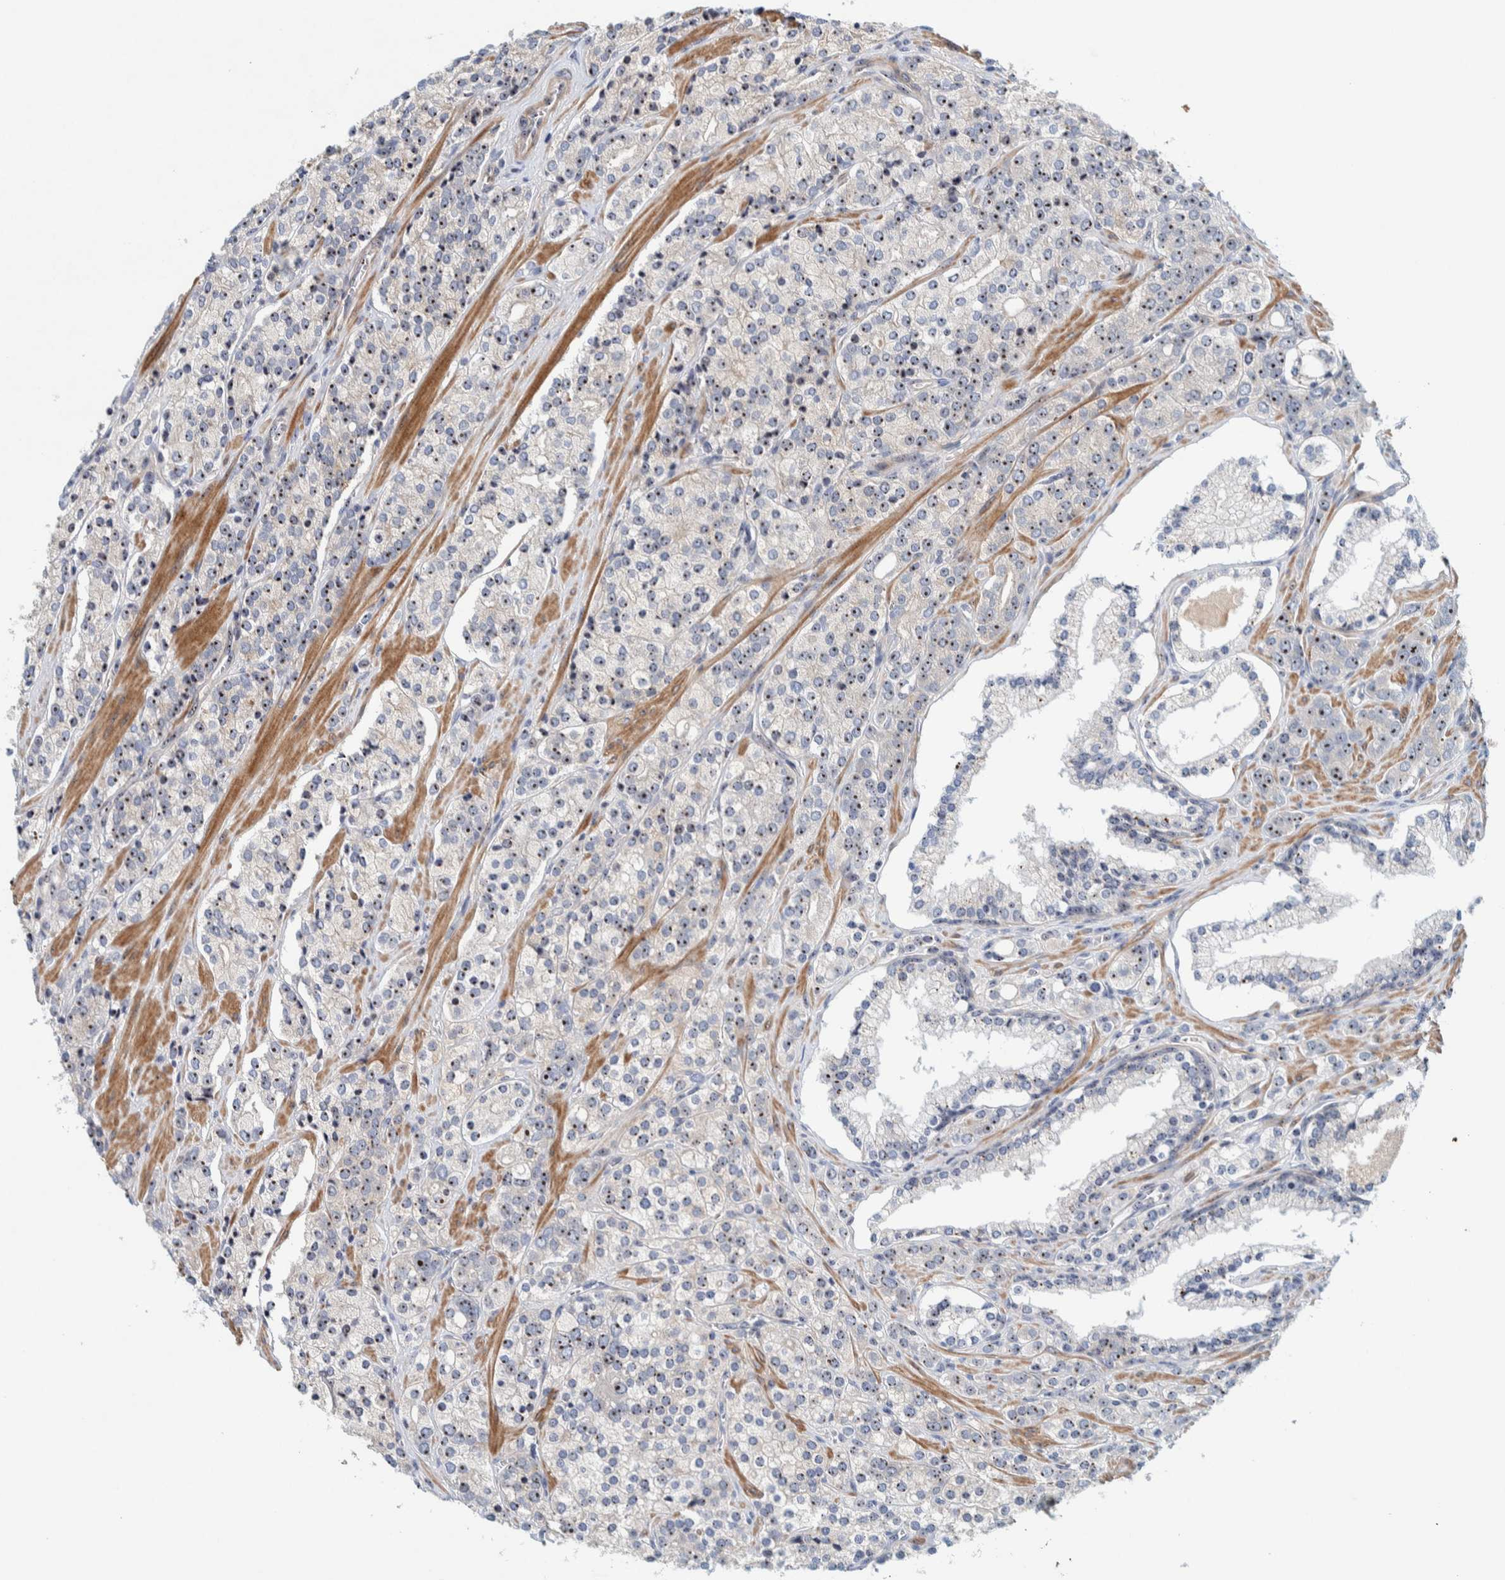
{"staining": {"intensity": "moderate", "quantity": ">75%", "location": "nuclear"}, "tissue": "prostate cancer", "cell_type": "Tumor cells", "image_type": "cancer", "snomed": [{"axis": "morphology", "description": "Adenocarcinoma, High grade"}, {"axis": "topography", "description": "Prostate"}], "caption": "Moderate nuclear staining for a protein is identified in approximately >75% of tumor cells of high-grade adenocarcinoma (prostate) using immunohistochemistry.", "gene": "NOL11", "patient": {"sex": "male", "age": 71}}